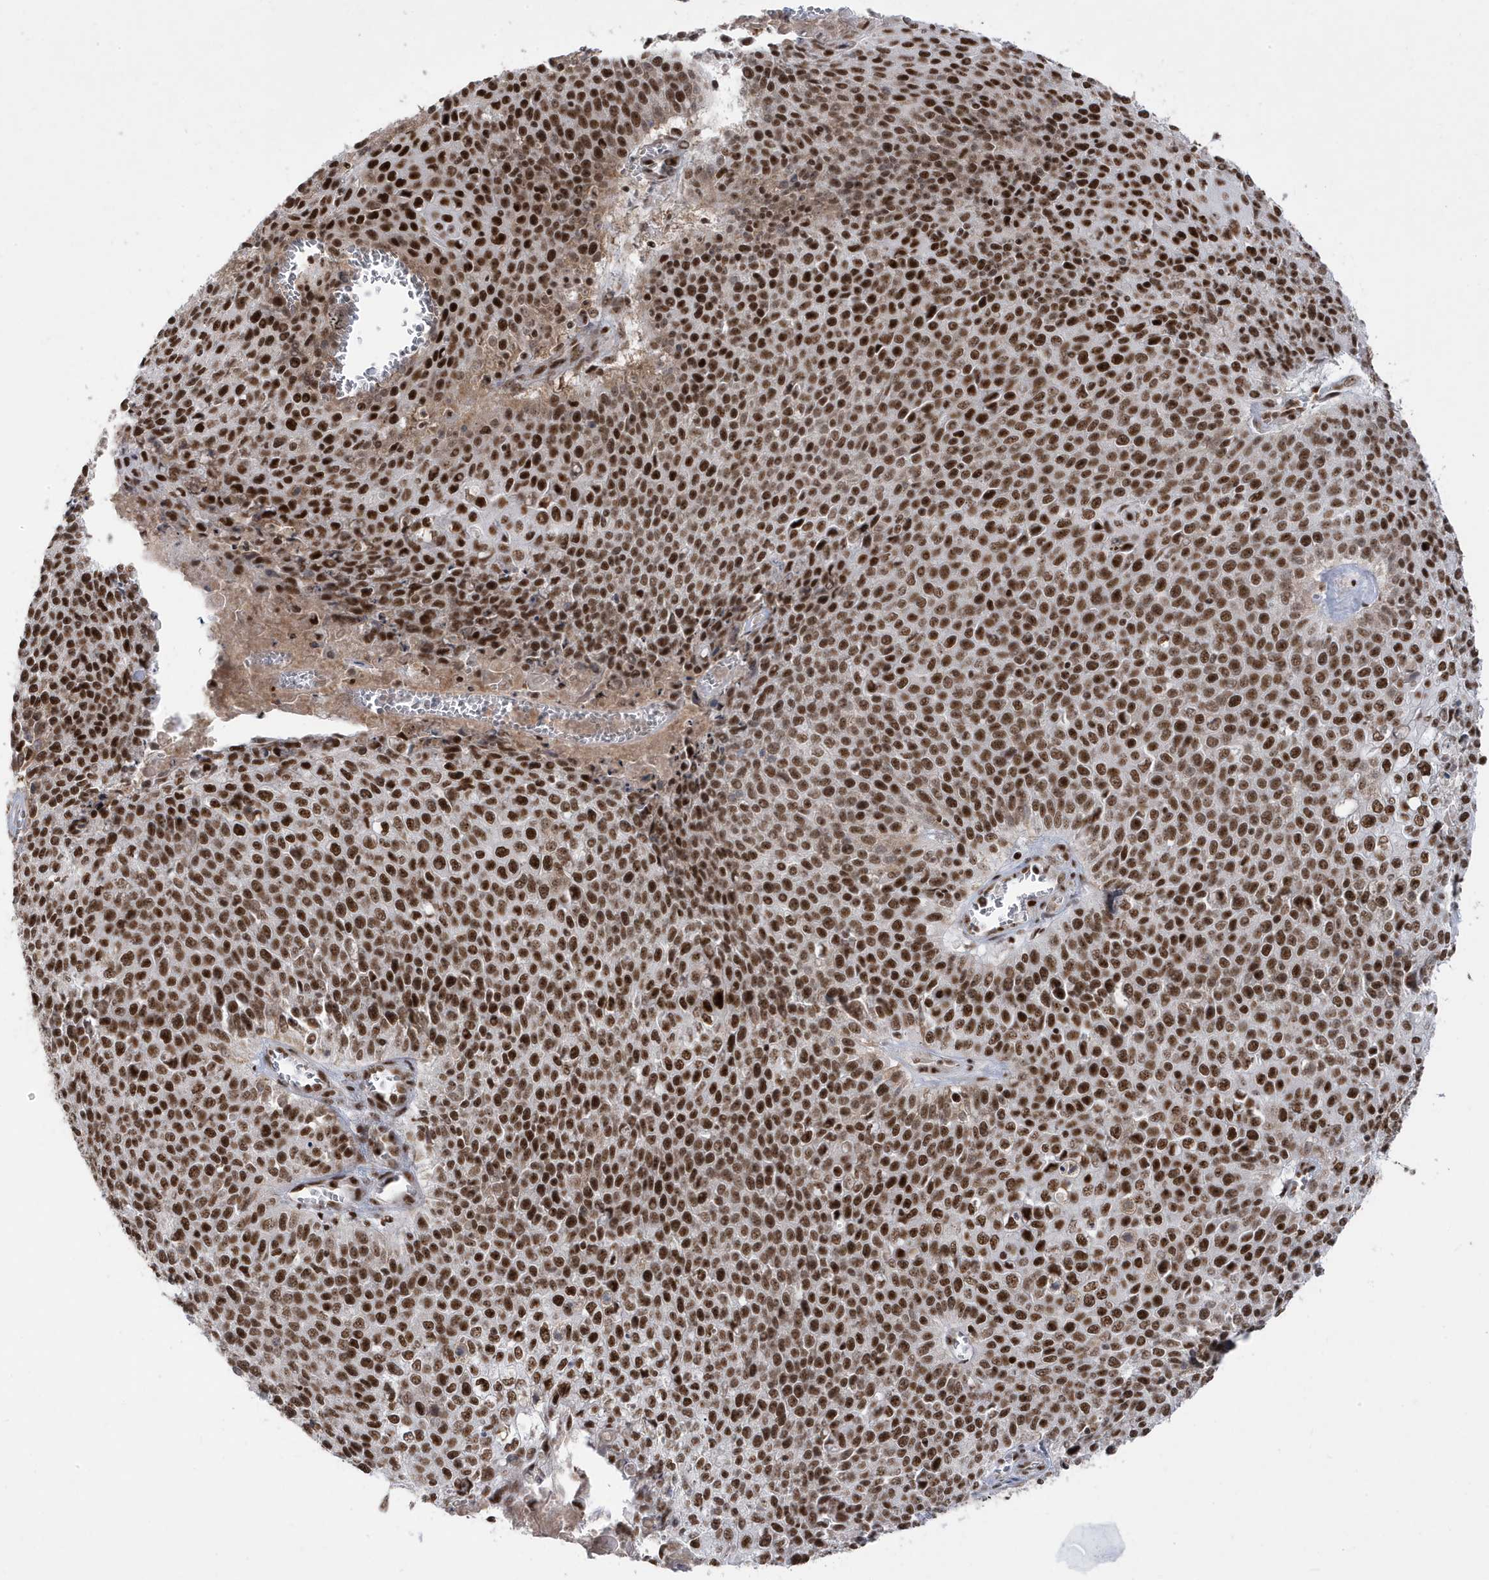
{"staining": {"intensity": "strong", "quantity": ">75%", "location": "nuclear"}, "tissue": "cervical cancer", "cell_type": "Tumor cells", "image_type": "cancer", "snomed": [{"axis": "morphology", "description": "Squamous cell carcinoma, NOS"}, {"axis": "topography", "description": "Cervix"}], "caption": "The micrograph reveals immunohistochemical staining of squamous cell carcinoma (cervical). There is strong nuclear expression is present in approximately >75% of tumor cells.", "gene": "MTREX", "patient": {"sex": "female", "age": 39}}